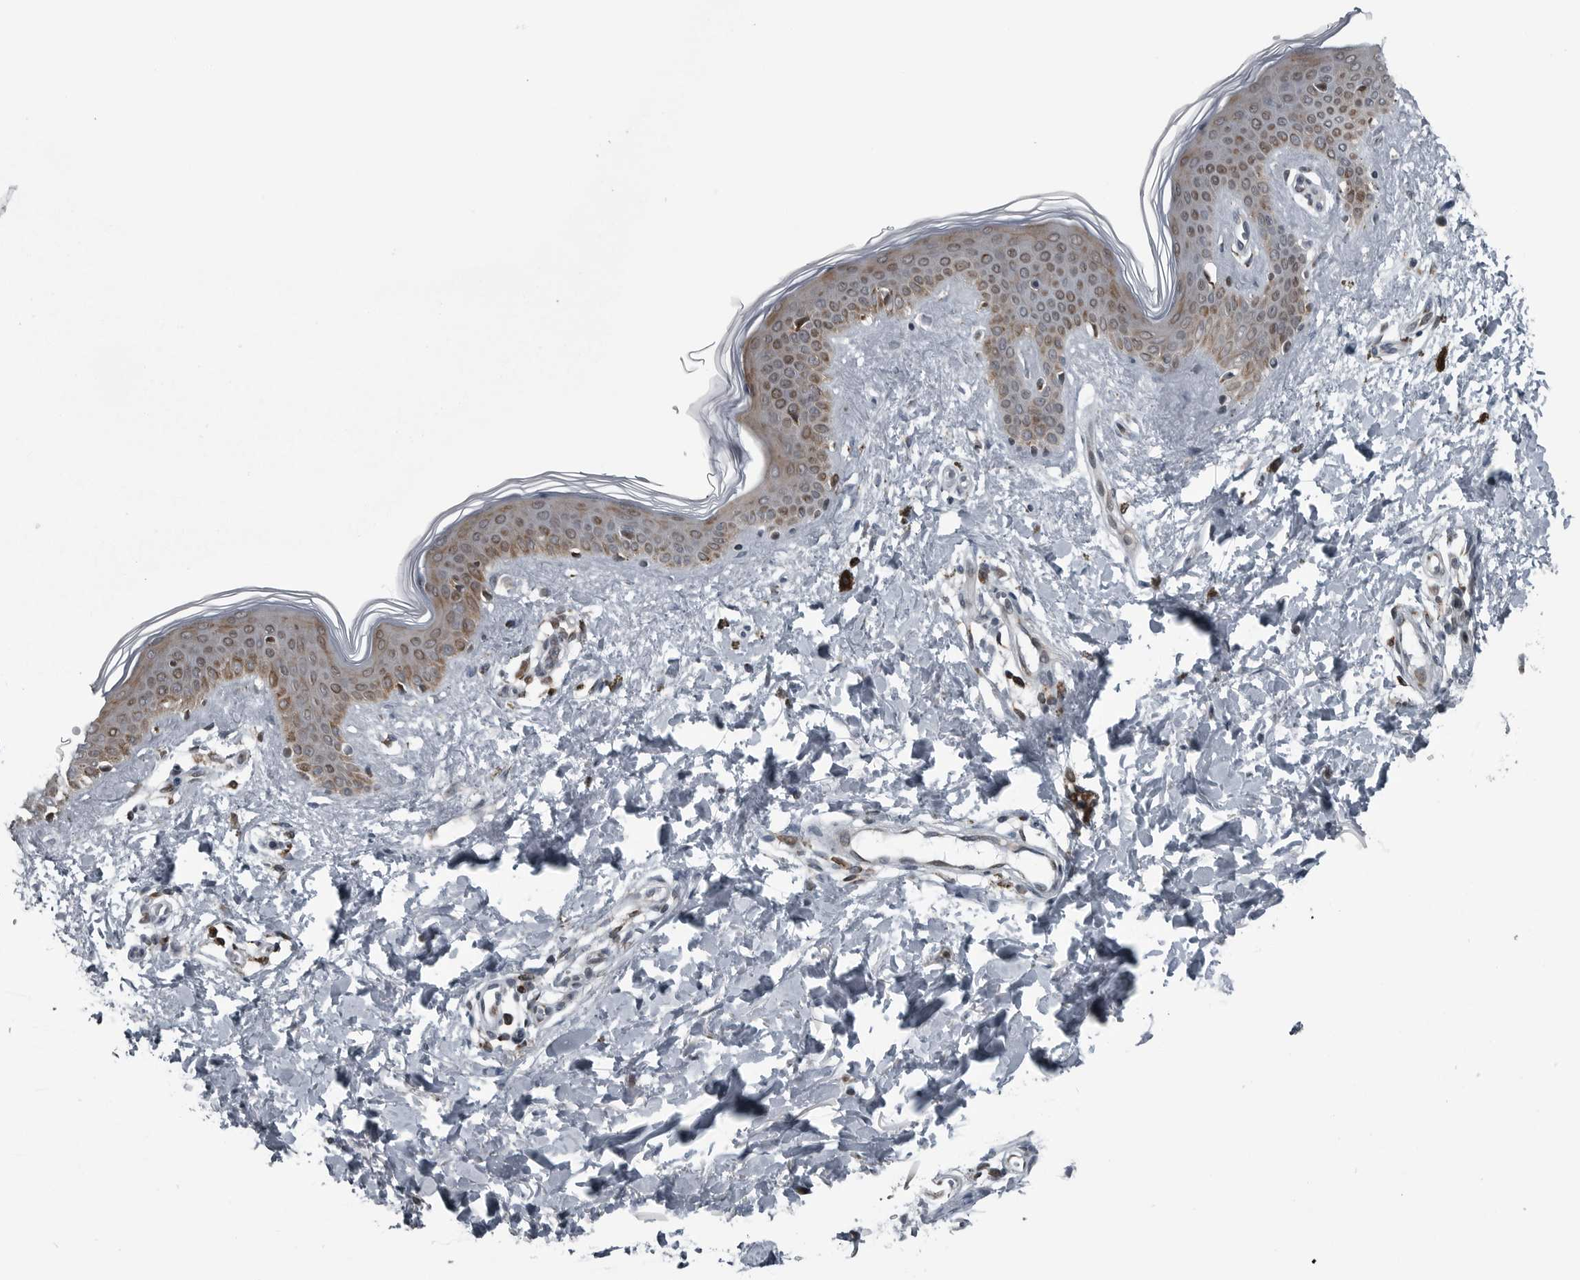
{"staining": {"intensity": "weak", "quantity": "25%-75%", "location": "cytoplasmic/membranous"}, "tissue": "skin", "cell_type": "Fibroblasts", "image_type": "normal", "snomed": [{"axis": "morphology", "description": "Normal tissue, NOS"}, {"axis": "topography", "description": "Skin"}], "caption": "Immunohistochemistry (DAB) staining of benign skin exhibits weak cytoplasmic/membranous protein positivity in about 25%-75% of fibroblasts. The staining was performed using DAB to visualize the protein expression in brown, while the nuclei were stained in blue with hematoxylin (Magnification: 20x).", "gene": "GAK", "patient": {"sex": "female", "age": 46}}